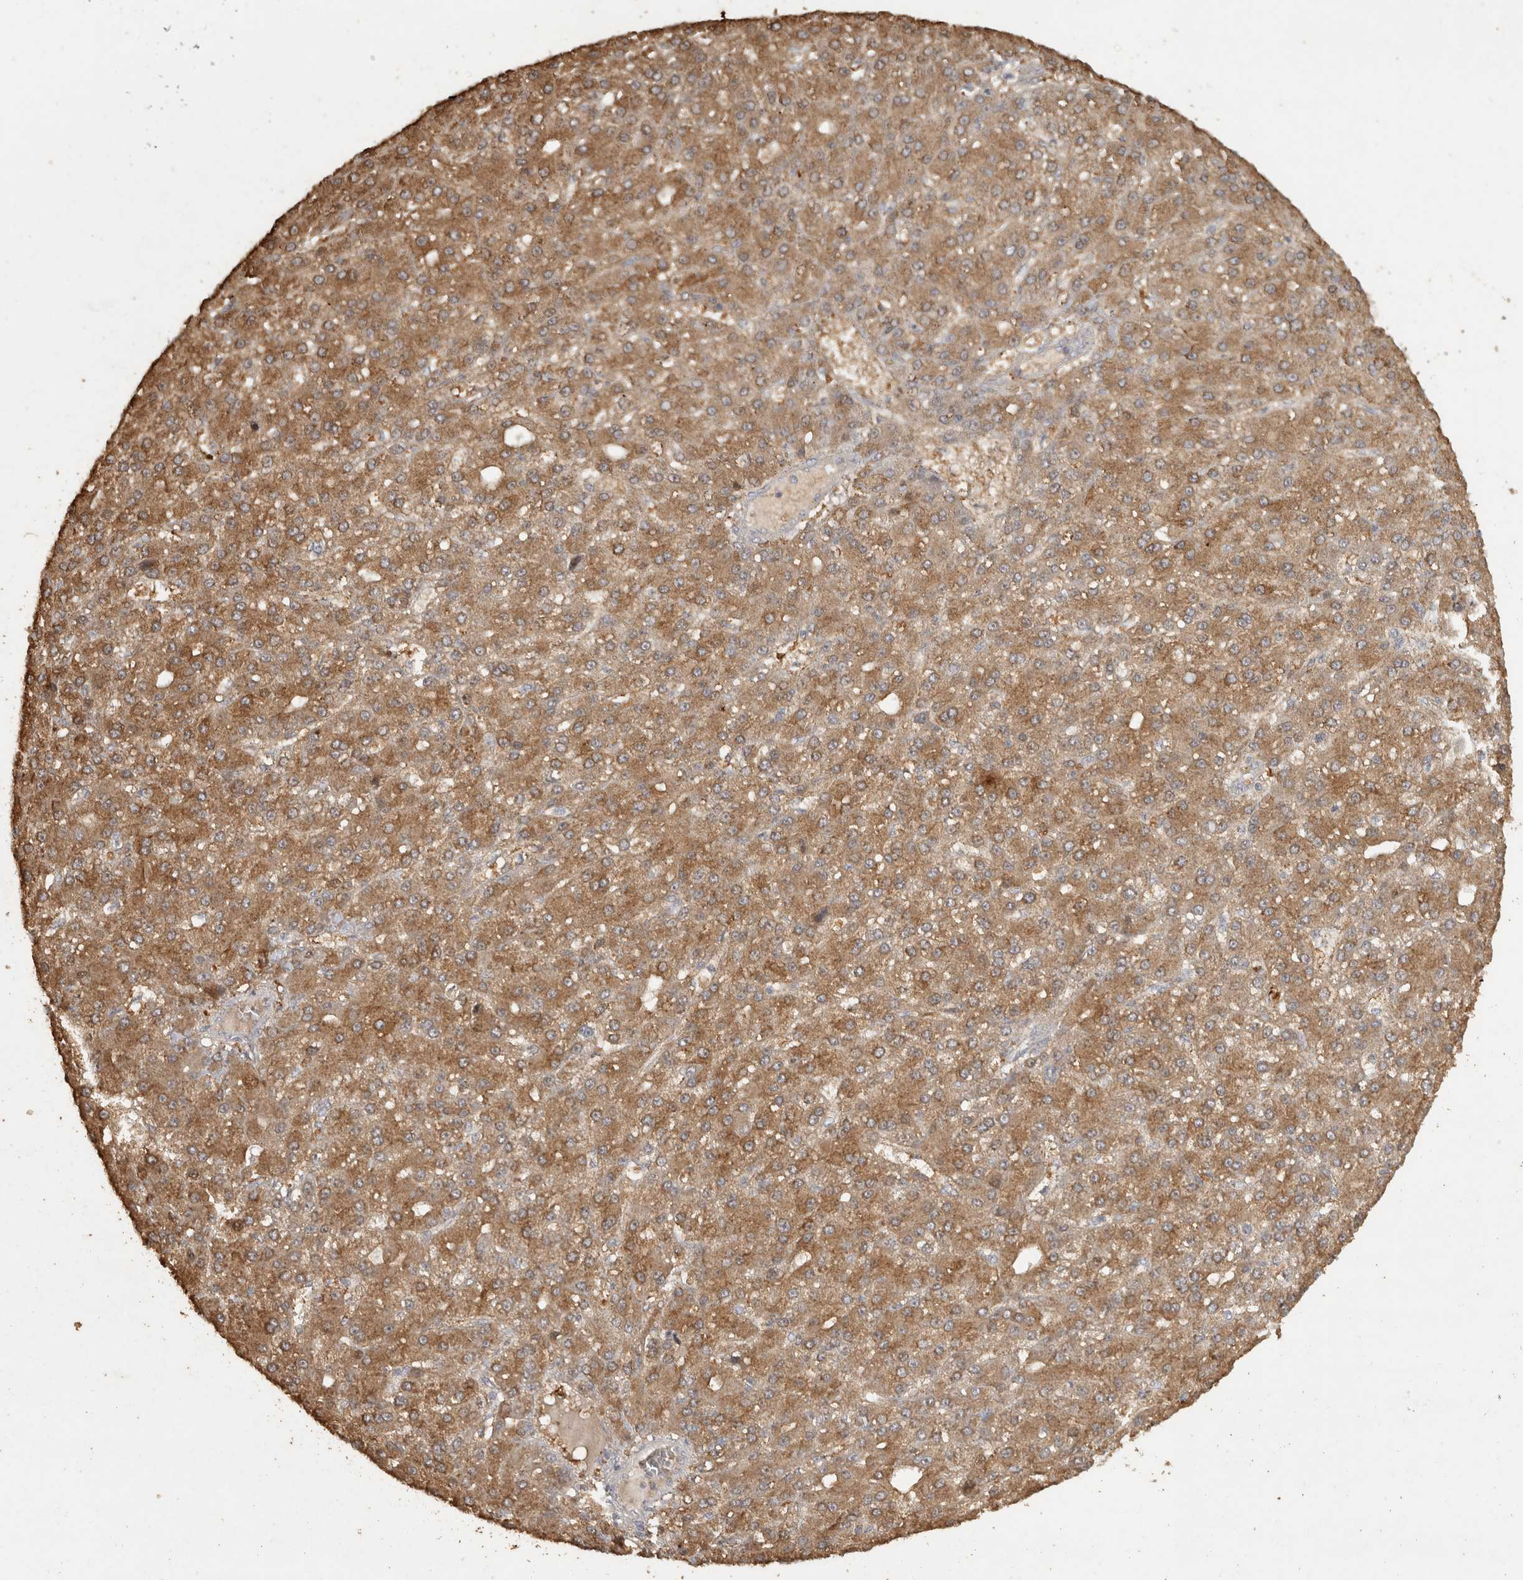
{"staining": {"intensity": "moderate", "quantity": ">75%", "location": "cytoplasmic/membranous"}, "tissue": "liver cancer", "cell_type": "Tumor cells", "image_type": "cancer", "snomed": [{"axis": "morphology", "description": "Carcinoma, Hepatocellular, NOS"}, {"axis": "topography", "description": "Liver"}], "caption": "An IHC photomicrograph of tumor tissue is shown. Protein staining in brown shows moderate cytoplasmic/membranous positivity in liver cancer within tumor cells. (brown staining indicates protein expression, while blue staining denotes nuclei).", "gene": "OSTN", "patient": {"sex": "male", "age": 67}}